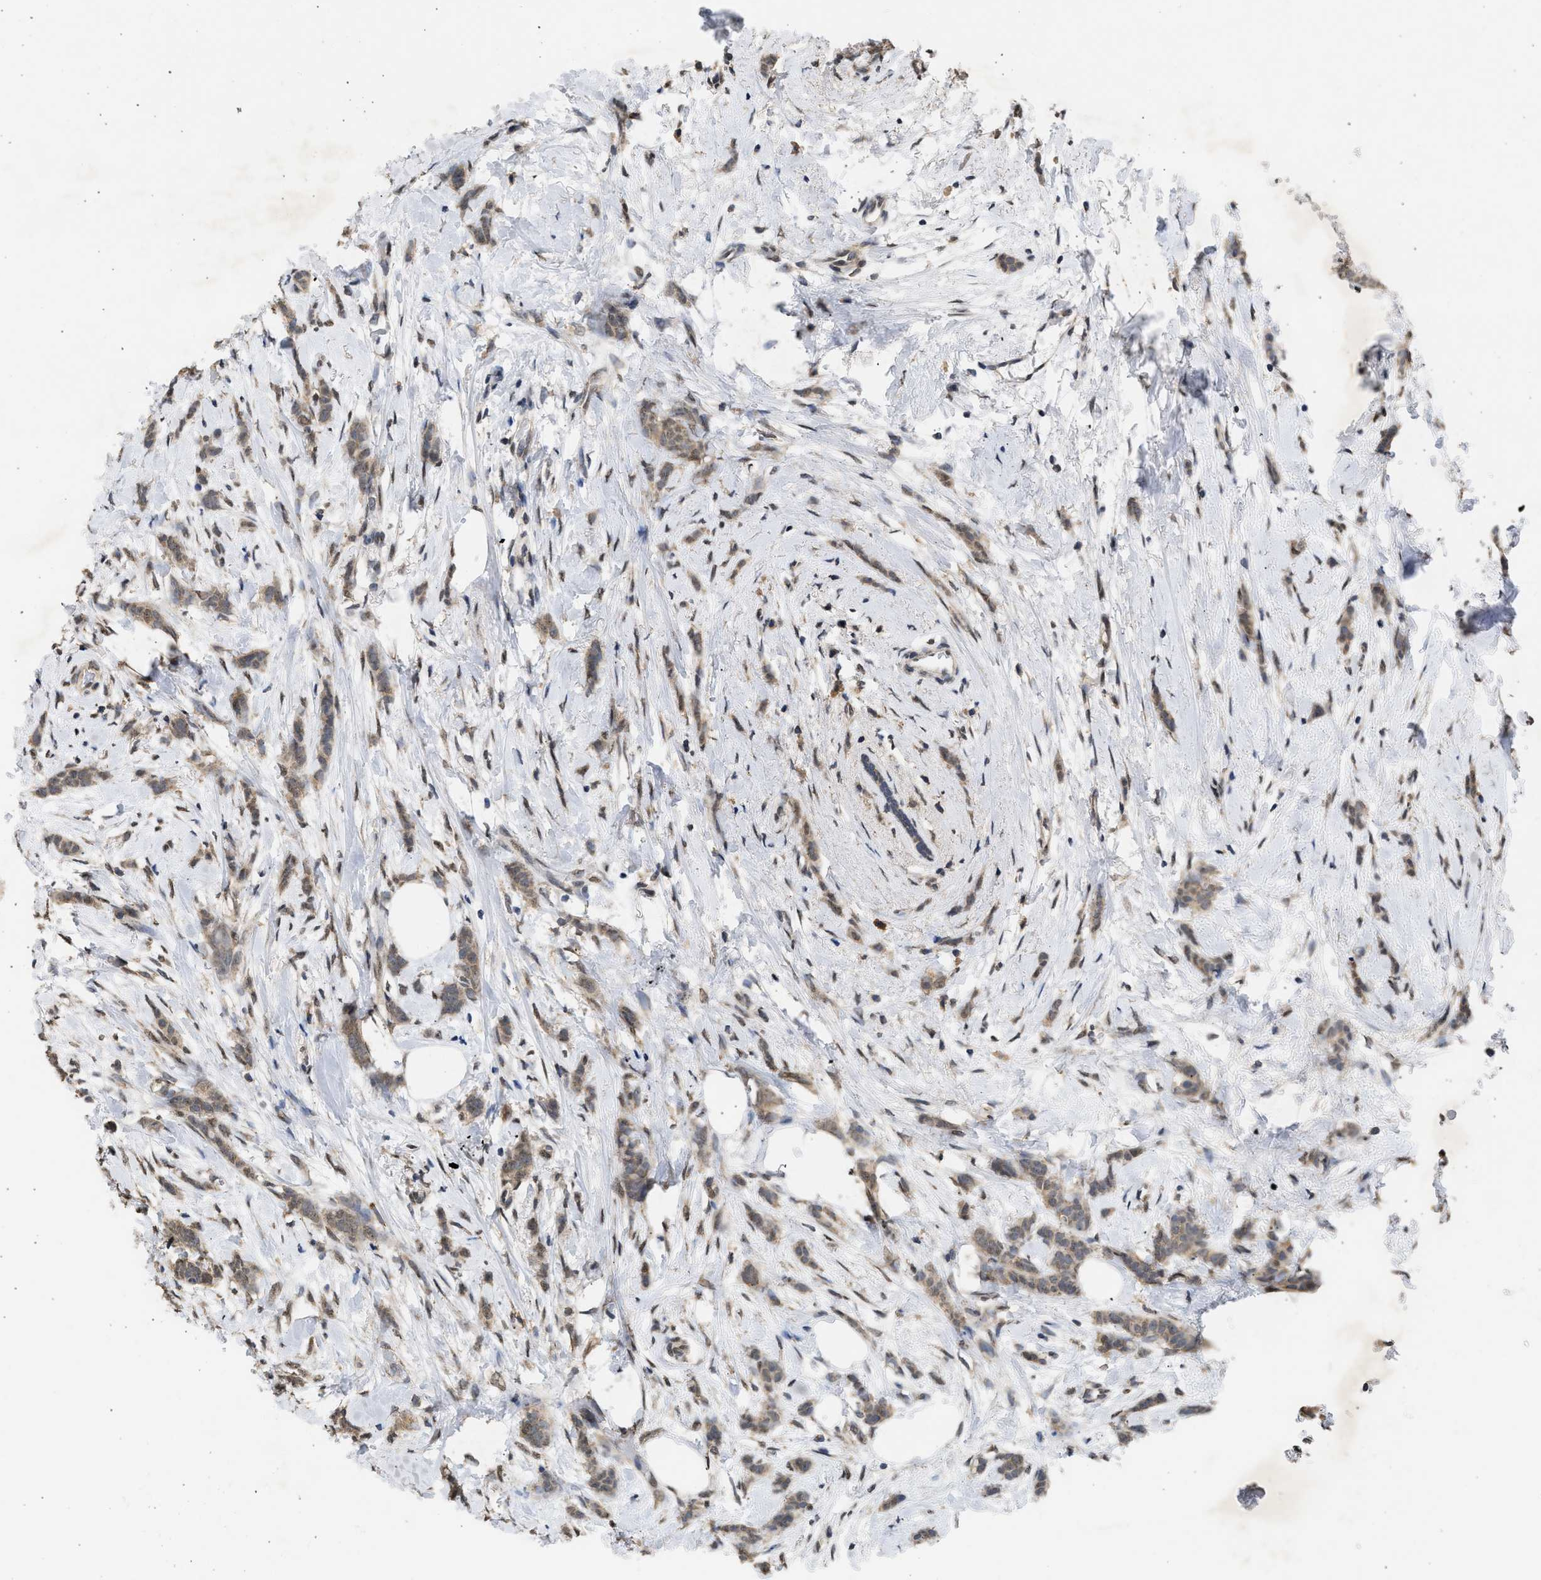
{"staining": {"intensity": "moderate", "quantity": ">75%", "location": "cytoplasmic/membranous"}, "tissue": "breast cancer", "cell_type": "Tumor cells", "image_type": "cancer", "snomed": [{"axis": "morphology", "description": "Lobular carcinoma, in situ"}, {"axis": "morphology", "description": "Lobular carcinoma"}, {"axis": "topography", "description": "Breast"}], "caption": "Brown immunohistochemical staining in lobular carcinoma in situ (breast) demonstrates moderate cytoplasmic/membranous positivity in approximately >75% of tumor cells. (brown staining indicates protein expression, while blue staining denotes nuclei).", "gene": "NUP35", "patient": {"sex": "female", "age": 41}}